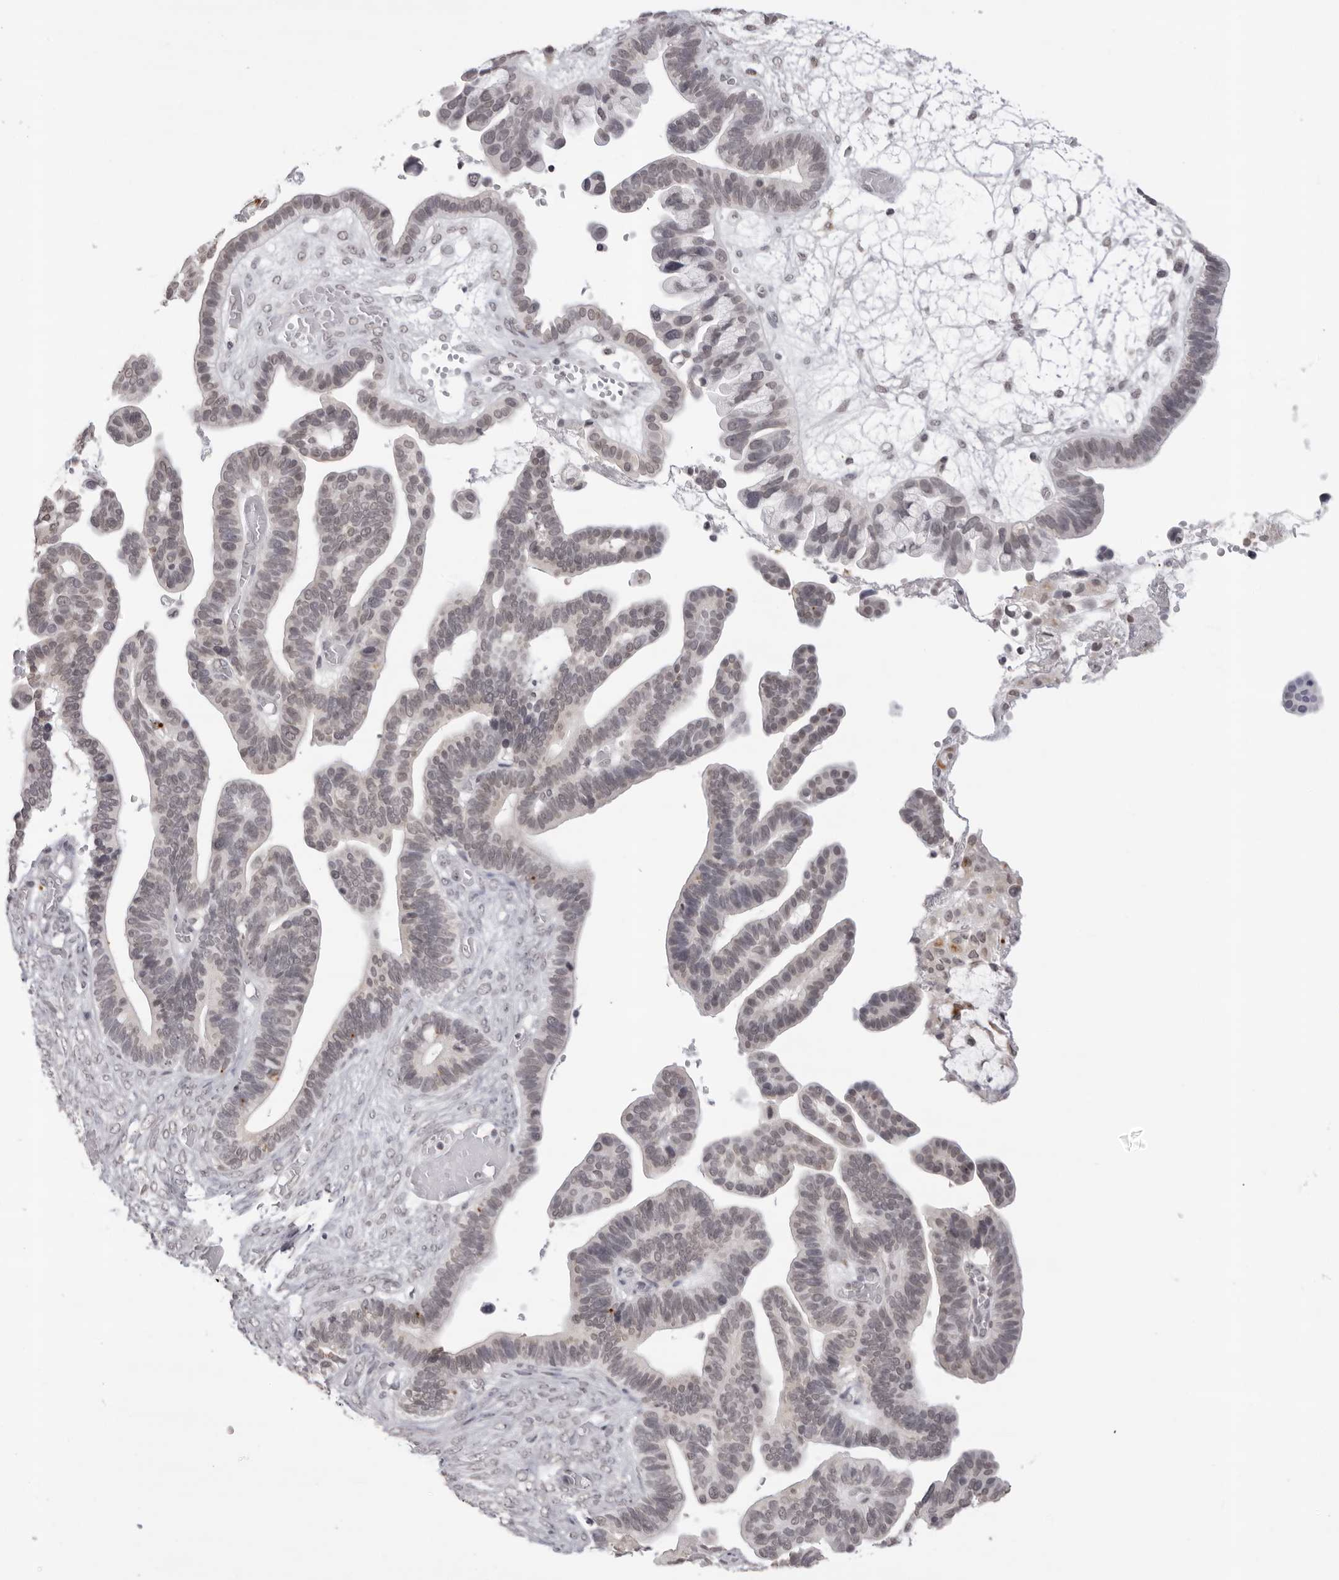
{"staining": {"intensity": "weak", "quantity": "<25%", "location": "nuclear"}, "tissue": "ovarian cancer", "cell_type": "Tumor cells", "image_type": "cancer", "snomed": [{"axis": "morphology", "description": "Cystadenocarcinoma, serous, NOS"}, {"axis": "topography", "description": "Ovary"}], "caption": "Tumor cells are negative for brown protein staining in ovarian cancer.", "gene": "NTM", "patient": {"sex": "female", "age": 56}}